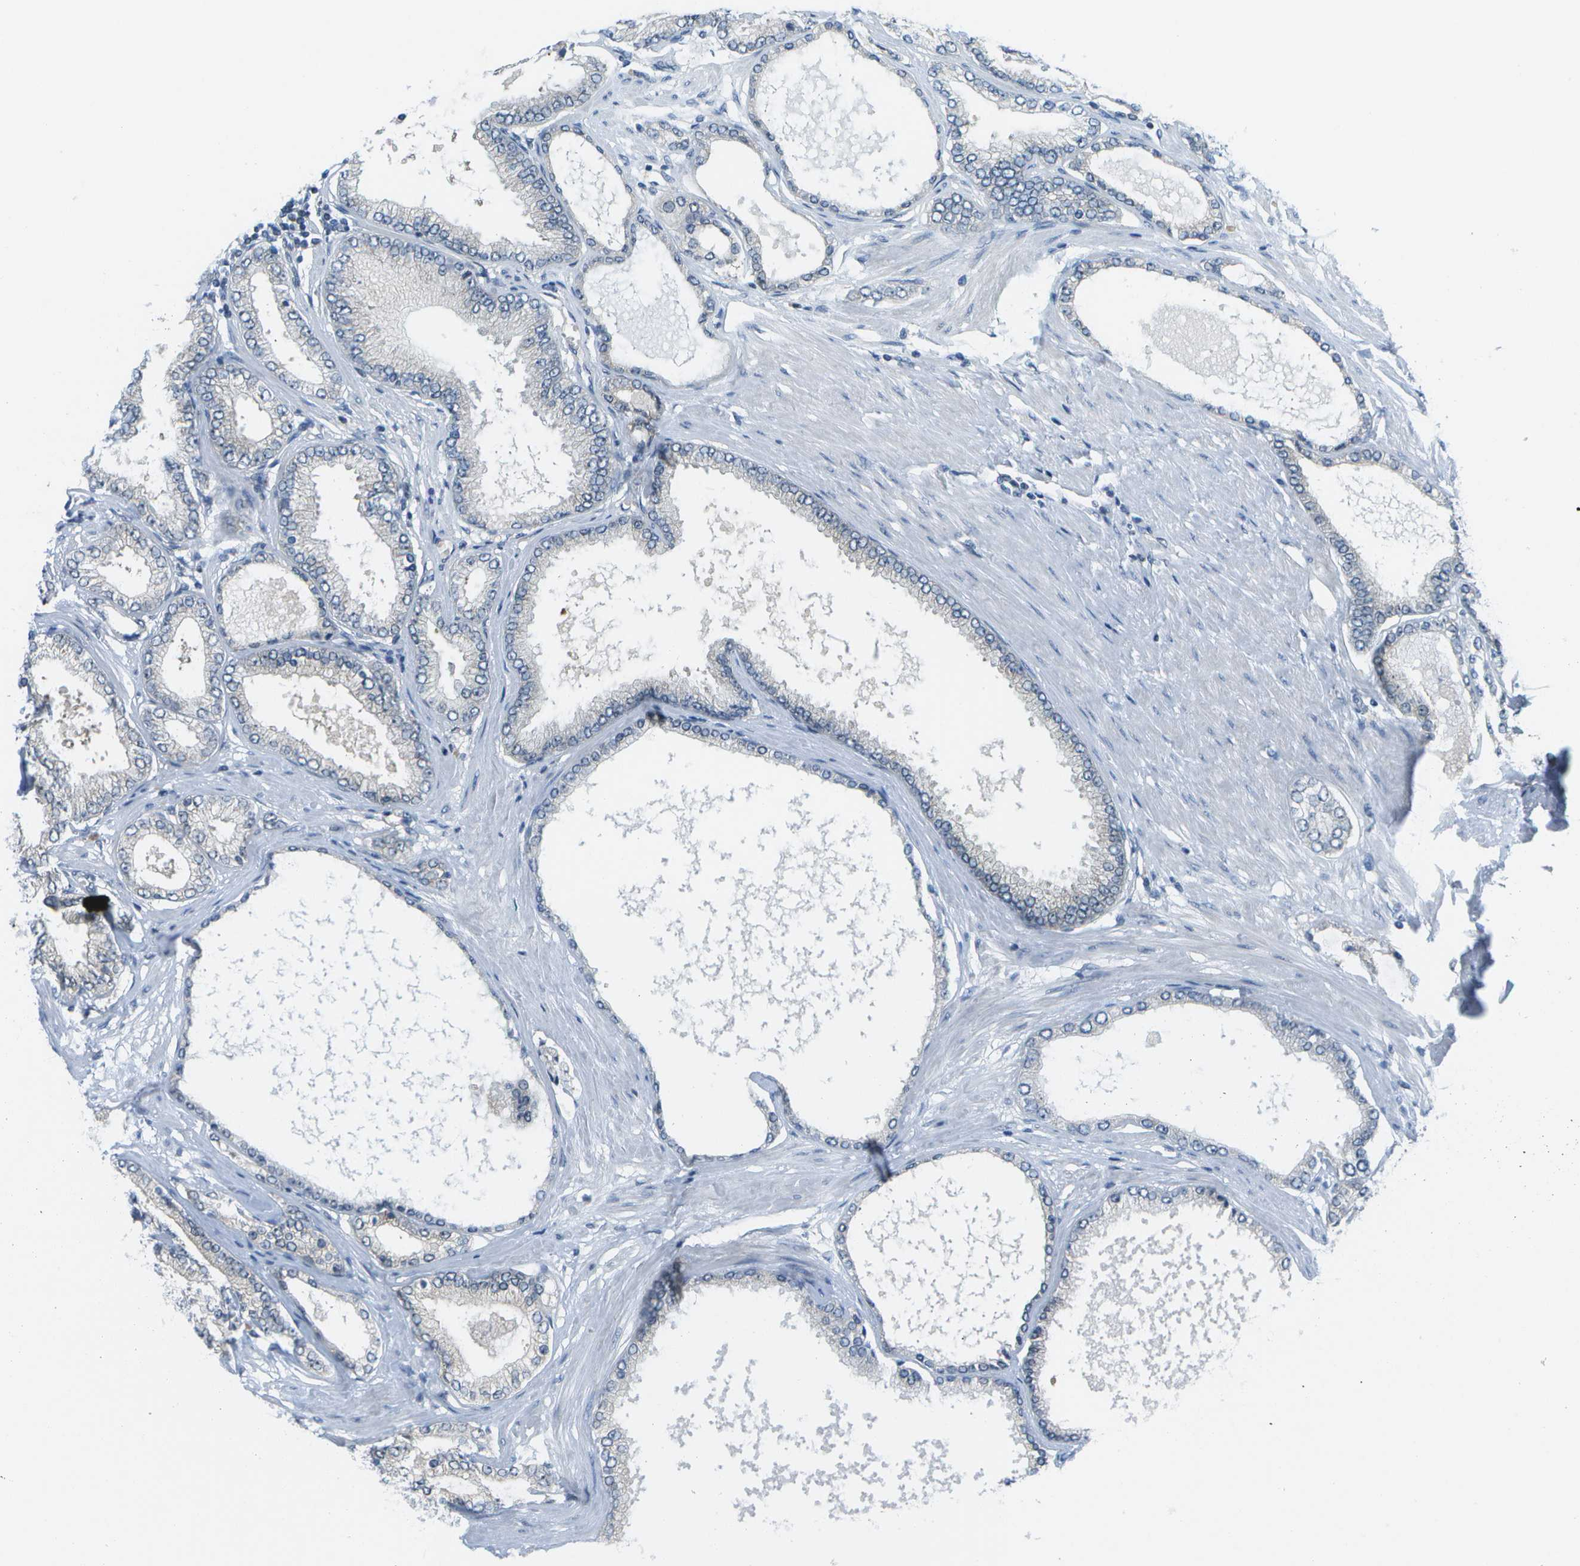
{"staining": {"intensity": "negative", "quantity": "none", "location": "none"}, "tissue": "prostate cancer", "cell_type": "Tumor cells", "image_type": "cancer", "snomed": [{"axis": "morphology", "description": "Adenocarcinoma, High grade"}, {"axis": "topography", "description": "Prostate"}], "caption": "A photomicrograph of human adenocarcinoma (high-grade) (prostate) is negative for staining in tumor cells.", "gene": "PITHD1", "patient": {"sex": "male", "age": 61}}